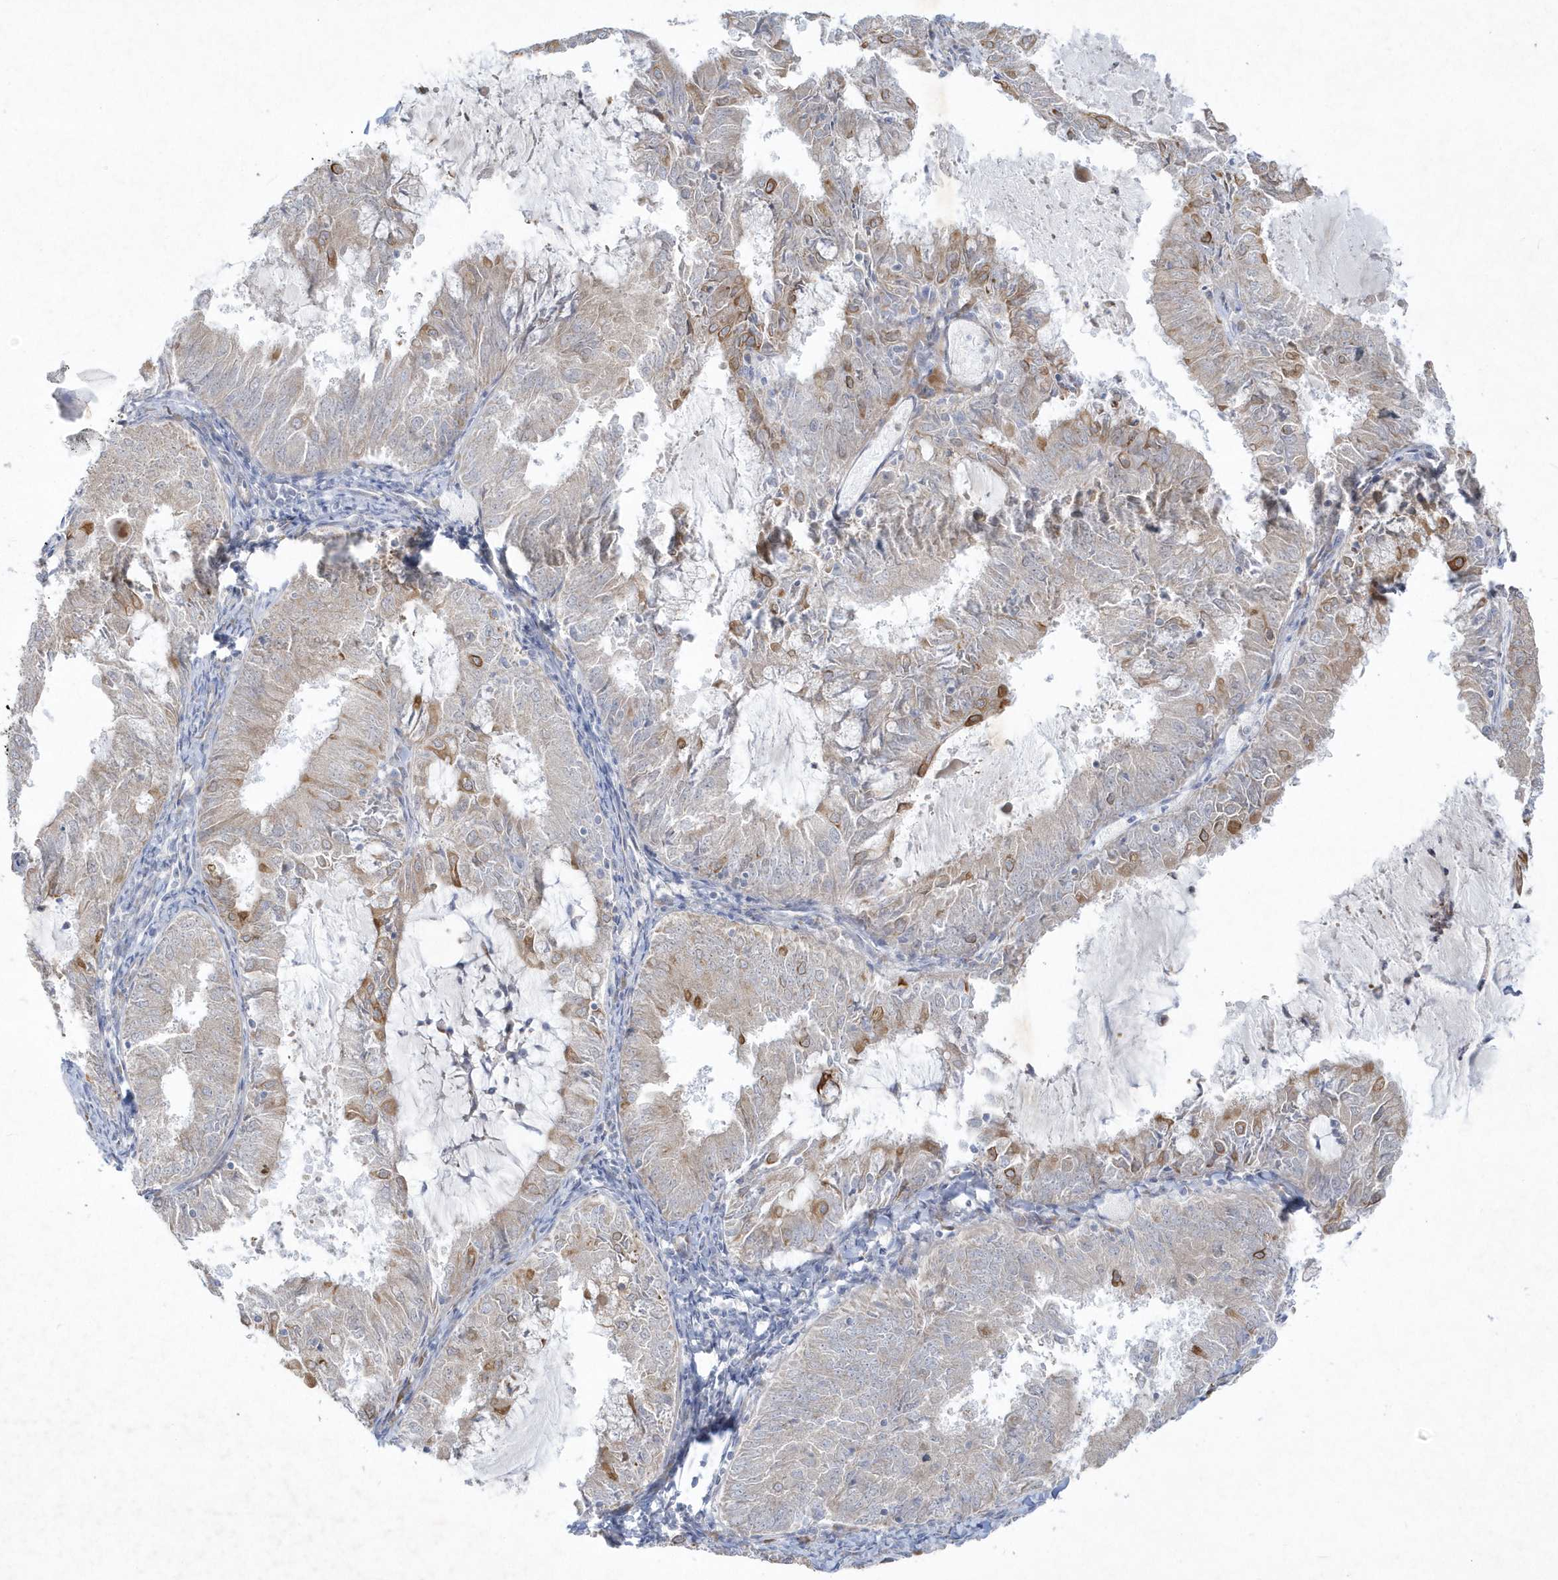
{"staining": {"intensity": "strong", "quantity": "<25%", "location": "cytoplasmic/membranous"}, "tissue": "endometrial cancer", "cell_type": "Tumor cells", "image_type": "cancer", "snomed": [{"axis": "morphology", "description": "Adenocarcinoma, NOS"}, {"axis": "topography", "description": "Endometrium"}], "caption": "A high-resolution micrograph shows immunohistochemistry (IHC) staining of adenocarcinoma (endometrial), which shows strong cytoplasmic/membranous expression in about <25% of tumor cells.", "gene": "LARS1", "patient": {"sex": "female", "age": 57}}